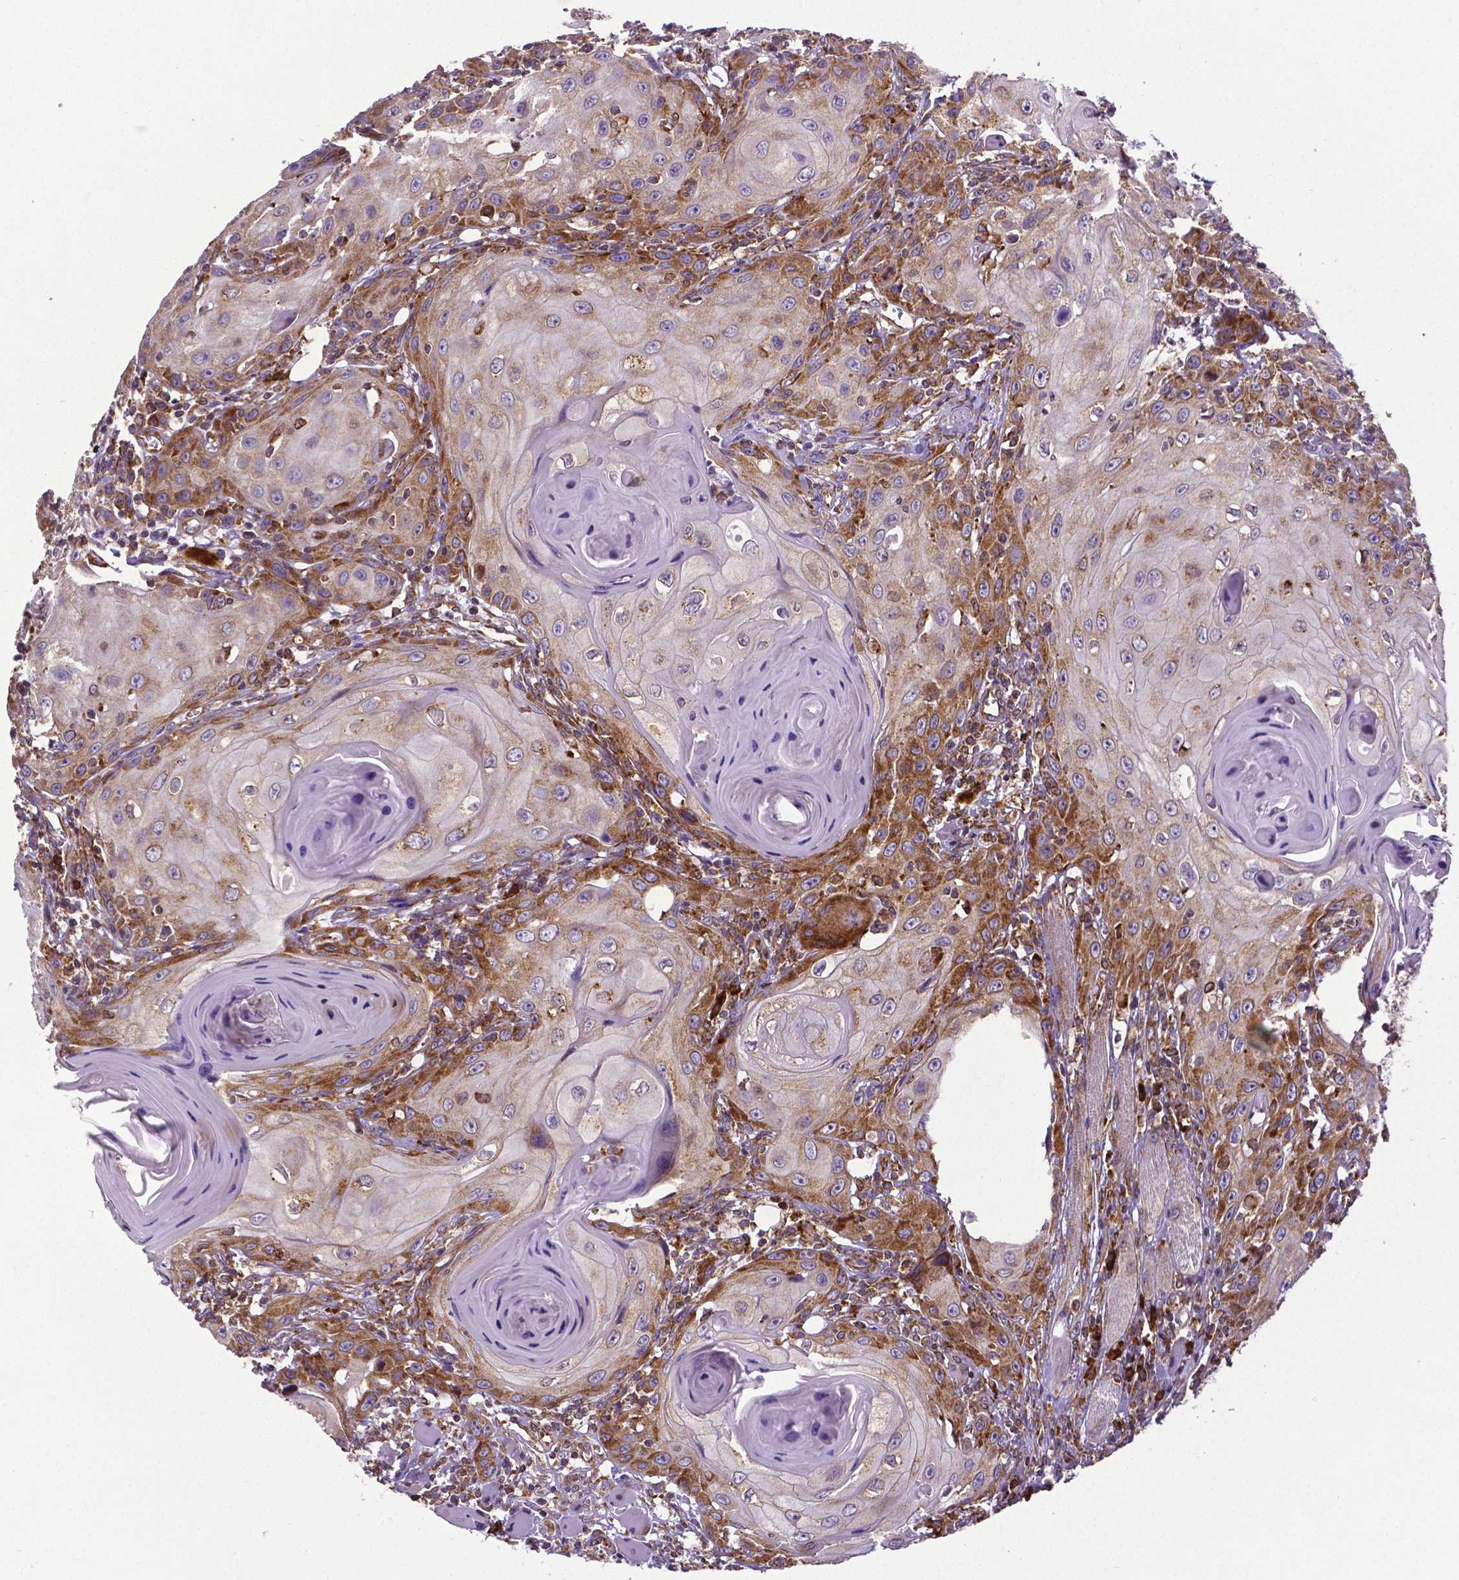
{"staining": {"intensity": "moderate", "quantity": "25%-75%", "location": "cytoplasmic/membranous"}, "tissue": "head and neck cancer", "cell_type": "Tumor cells", "image_type": "cancer", "snomed": [{"axis": "morphology", "description": "Squamous cell carcinoma, NOS"}, {"axis": "topography", "description": "Head-Neck"}], "caption": "Head and neck squamous cell carcinoma stained for a protein (brown) shows moderate cytoplasmic/membranous positive expression in approximately 25%-75% of tumor cells.", "gene": "MTDH", "patient": {"sex": "female", "age": 80}}